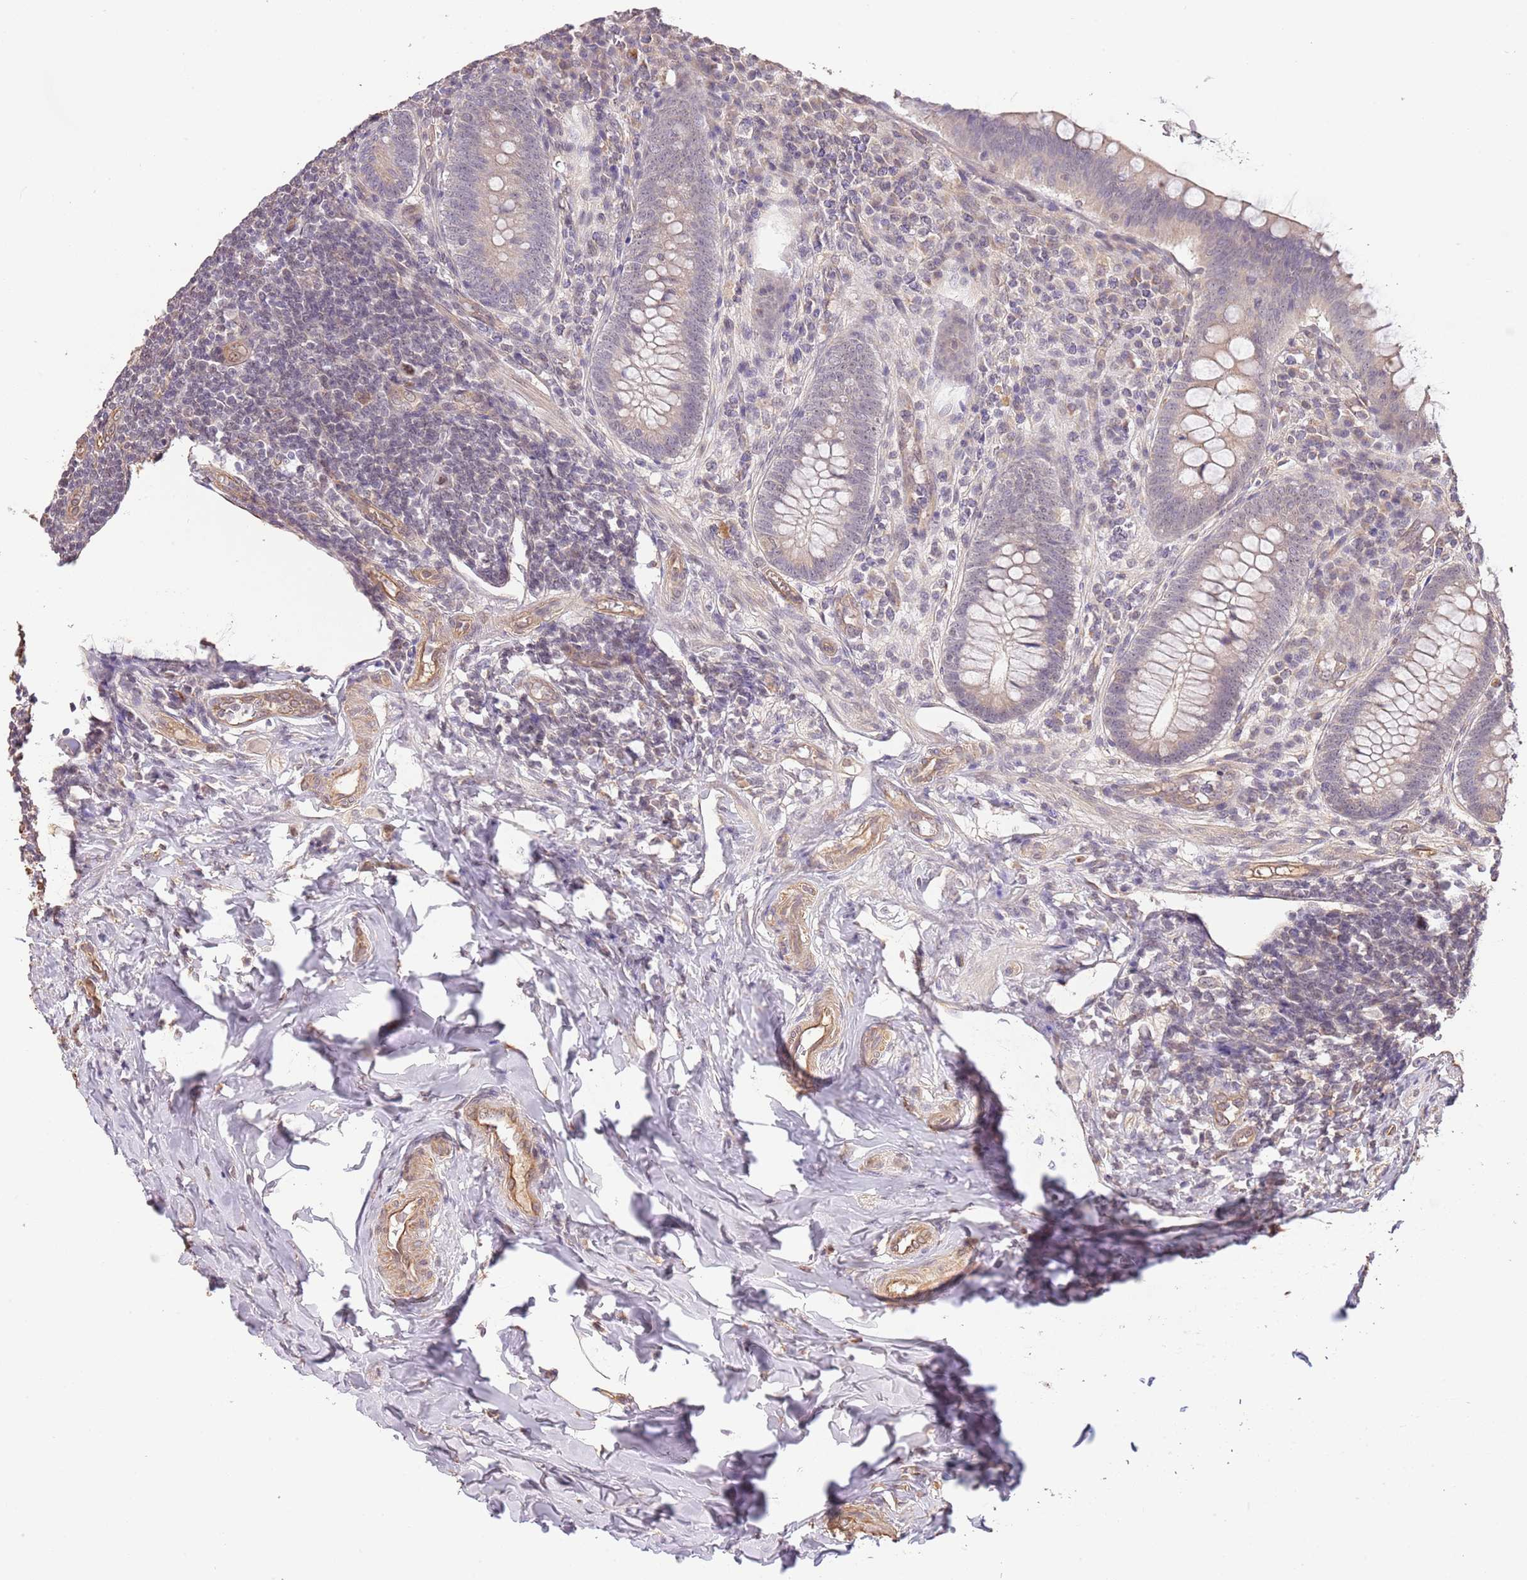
{"staining": {"intensity": "weak", "quantity": "25%-75%", "location": "nuclear"}, "tissue": "appendix", "cell_type": "Glandular cells", "image_type": "normal", "snomed": [{"axis": "morphology", "description": "Normal tissue, NOS"}, {"axis": "topography", "description": "Appendix"}], "caption": "Protein staining of unremarkable appendix shows weak nuclear expression in approximately 25%-75% of glandular cells.", "gene": "SURF2", "patient": {"sex": "female", "age": 33}}